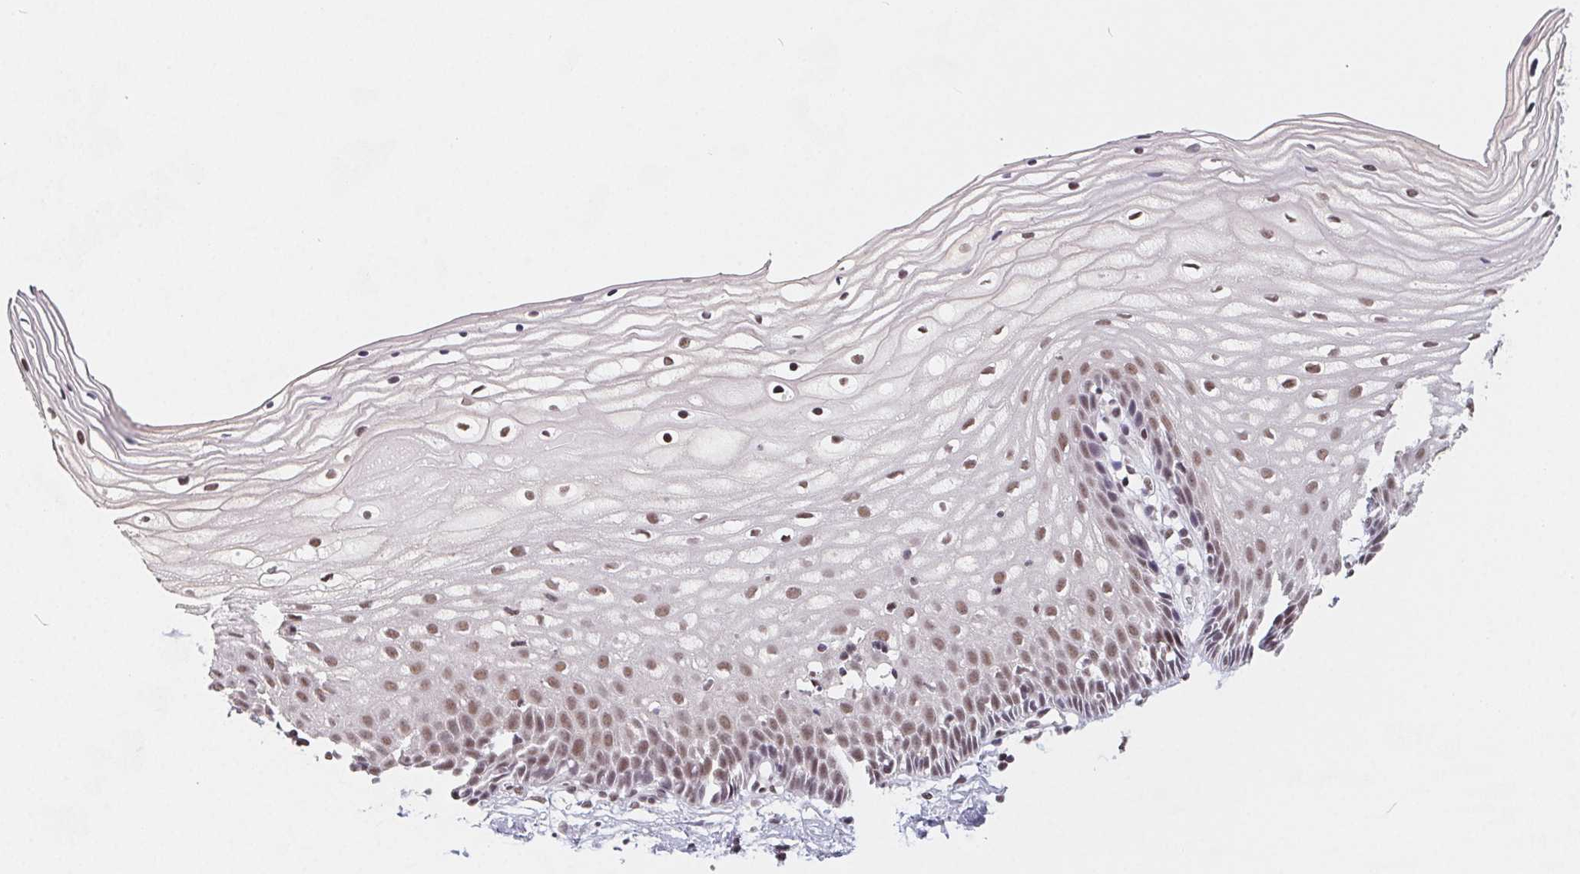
{"staining": {"intensity": "moderate", "quantity": ">75%", "location": "nuclear"}, "tissue": "cervix", "cell_type": "Glandular cells", "image_type": "normal", "snomed": [{"axis": "morphology", "description": "Normal tissue, NOS"}, {"axis": "topography", "description": "Cervix"}], "caption": "This micrograph displays immunohistochemistry (IHC) staining of unremarkable human cervix, with medium moderate nuclear expression in approximately >75% of glandular cells.", "gene": "TCERG1", "patient": {"sex": "female", "age": 36}}